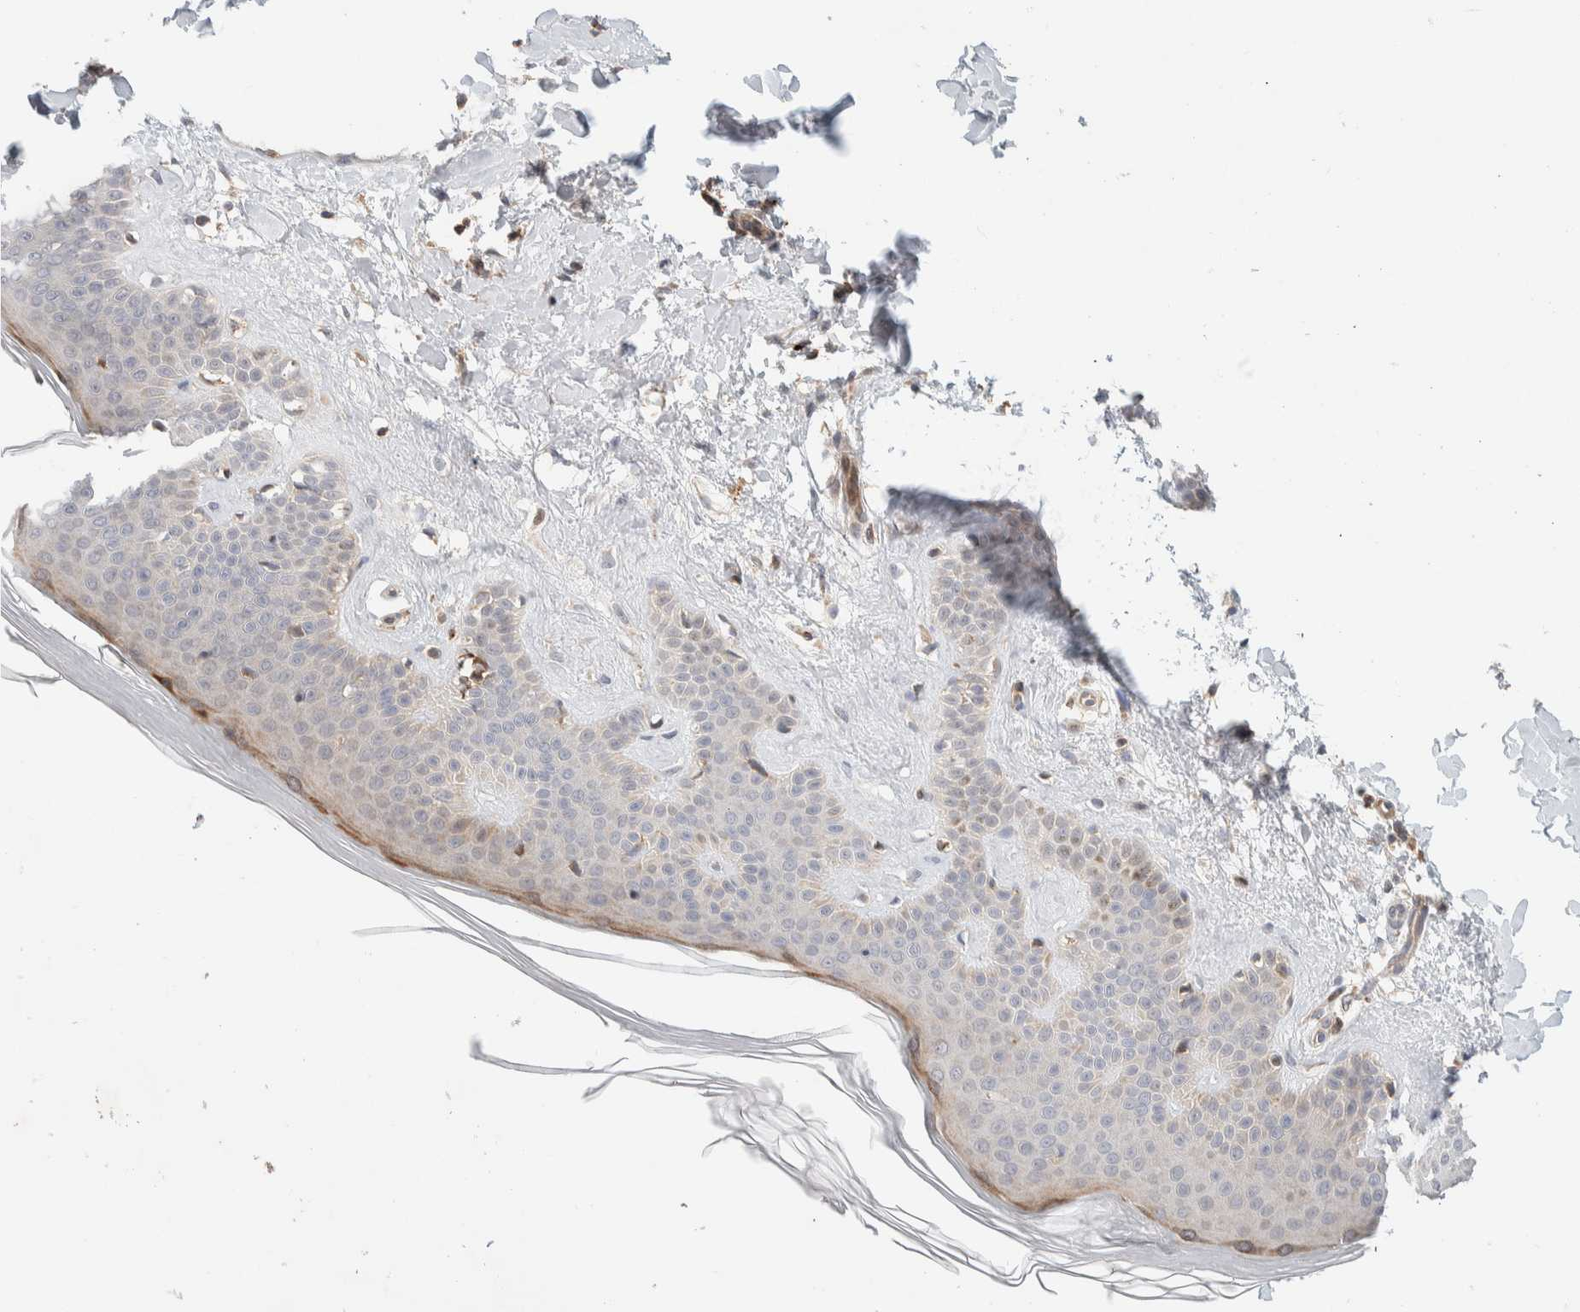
{"staining": {"intensity": "weak", "quantity": ">75%", "location": "cytoplasmic/membranous"}, "tissue": "skin", "cell_type": "Fibroblasts", "image_type": "normal", "snomed": [{"axis": "morphology", "description": "Normal tissue, NOS"}, {"axis": "morphology", "description": "Malignant melanoma, Metastatic site"}, {"axis": "topography", "description": "Skin"}], "caption": "Immunohistochemical staining of unremarkable skin shows >75% levels of weak cytoplasmic/membranous protein positivity in about >75% of fibroblasts.", "gene": "KIF9", "patient": {"sex": "male", "age": 41}}